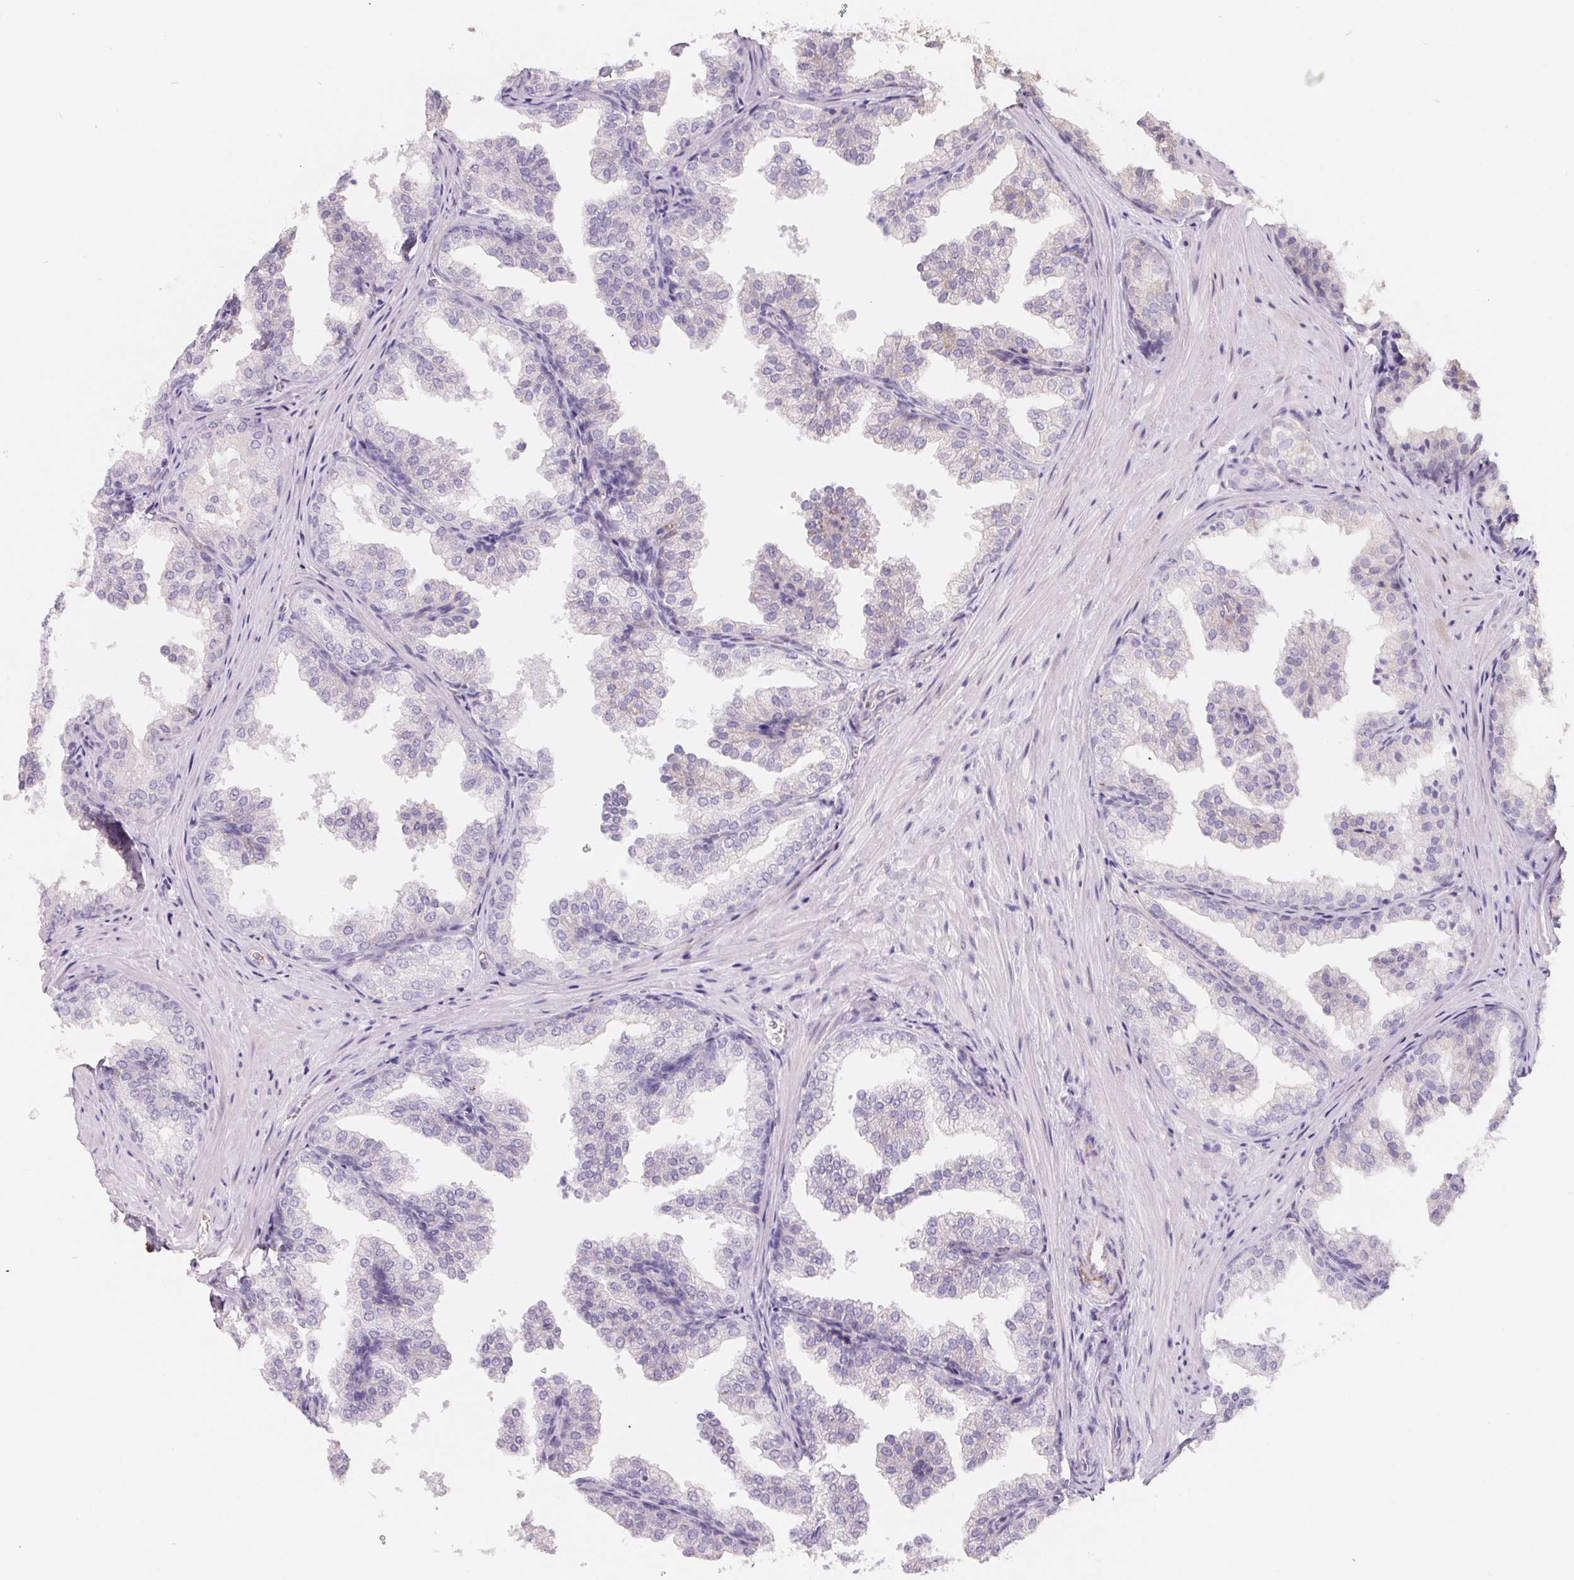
{"staining": {"intensity": "negative", "quantity": "none", "location": "none"}, "tissue": "prostate", "cell_type": "Glandular cells", "image_type": "normal", "snomed": [{"axis": "morphology", "description": "Normal tissue, NOS"}, {"axis": "topography", "description": "Prostate"}], "caption": "Protein analysis of normal prostate displays no significant expression in glandular cells.", "gene": "LPA", "patient": {"sex": "male", "age": 37}}